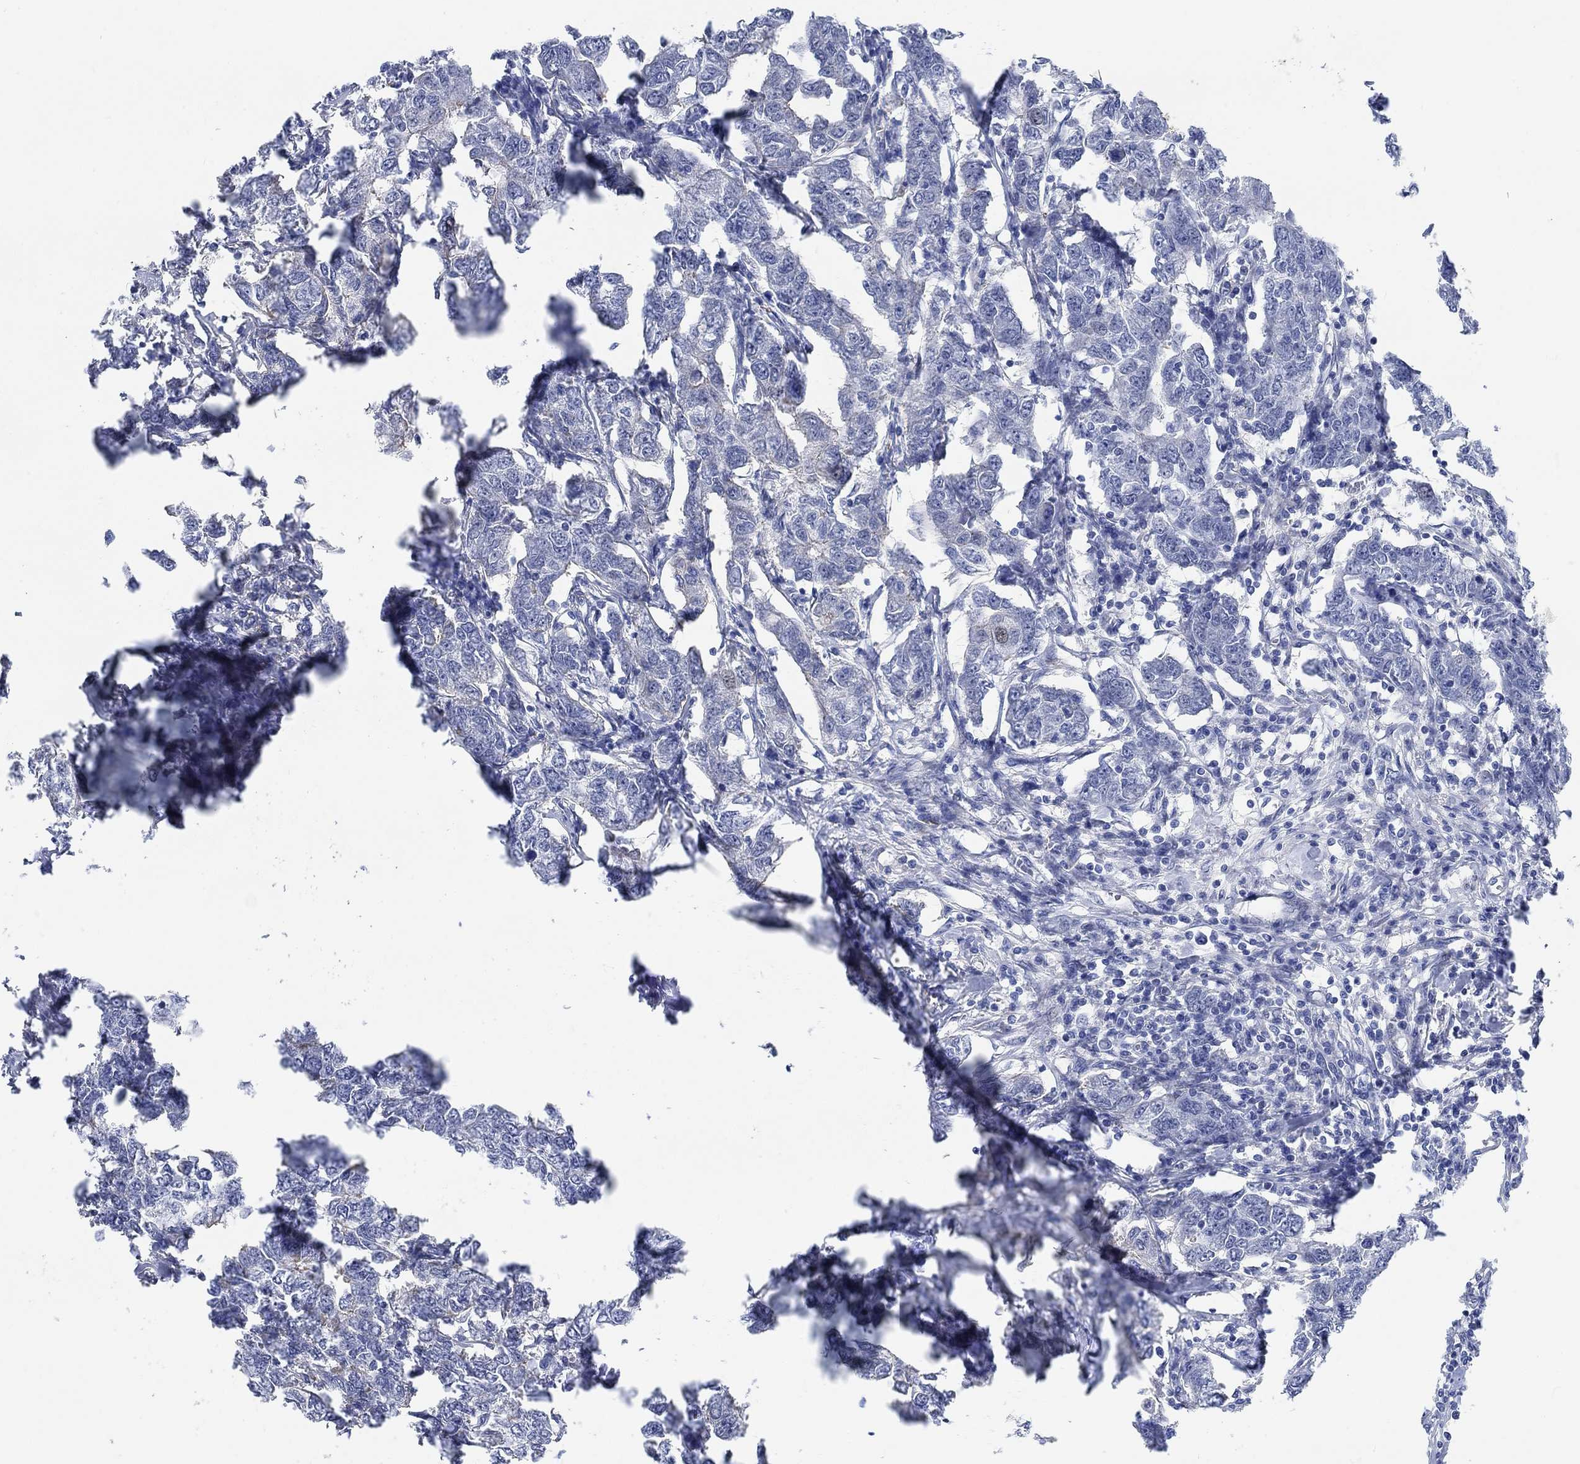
{"staining": {"intensity": "moderate", "quantity": "<25%", "location": "cytoplasmic/membranous"}, "tissue": "breast cancer", "cell_type": "Tumor cells", "image_type": "cancer", "snomed": [{"axis": "morphology", "description": "Duct carcinoma"}, {"axis": "topography", "description": "Breast"}], "caption": "Immunohistochemistry histopathology image of breast cancer (intraductal carcinoma) stained for a protein (brown), which reveals low levels of moderate cytoplasmic/membranous expression in about <25% of tumor cells.", "gene": "KCNH8", "patient": {"sex": "female", "age": 88}}